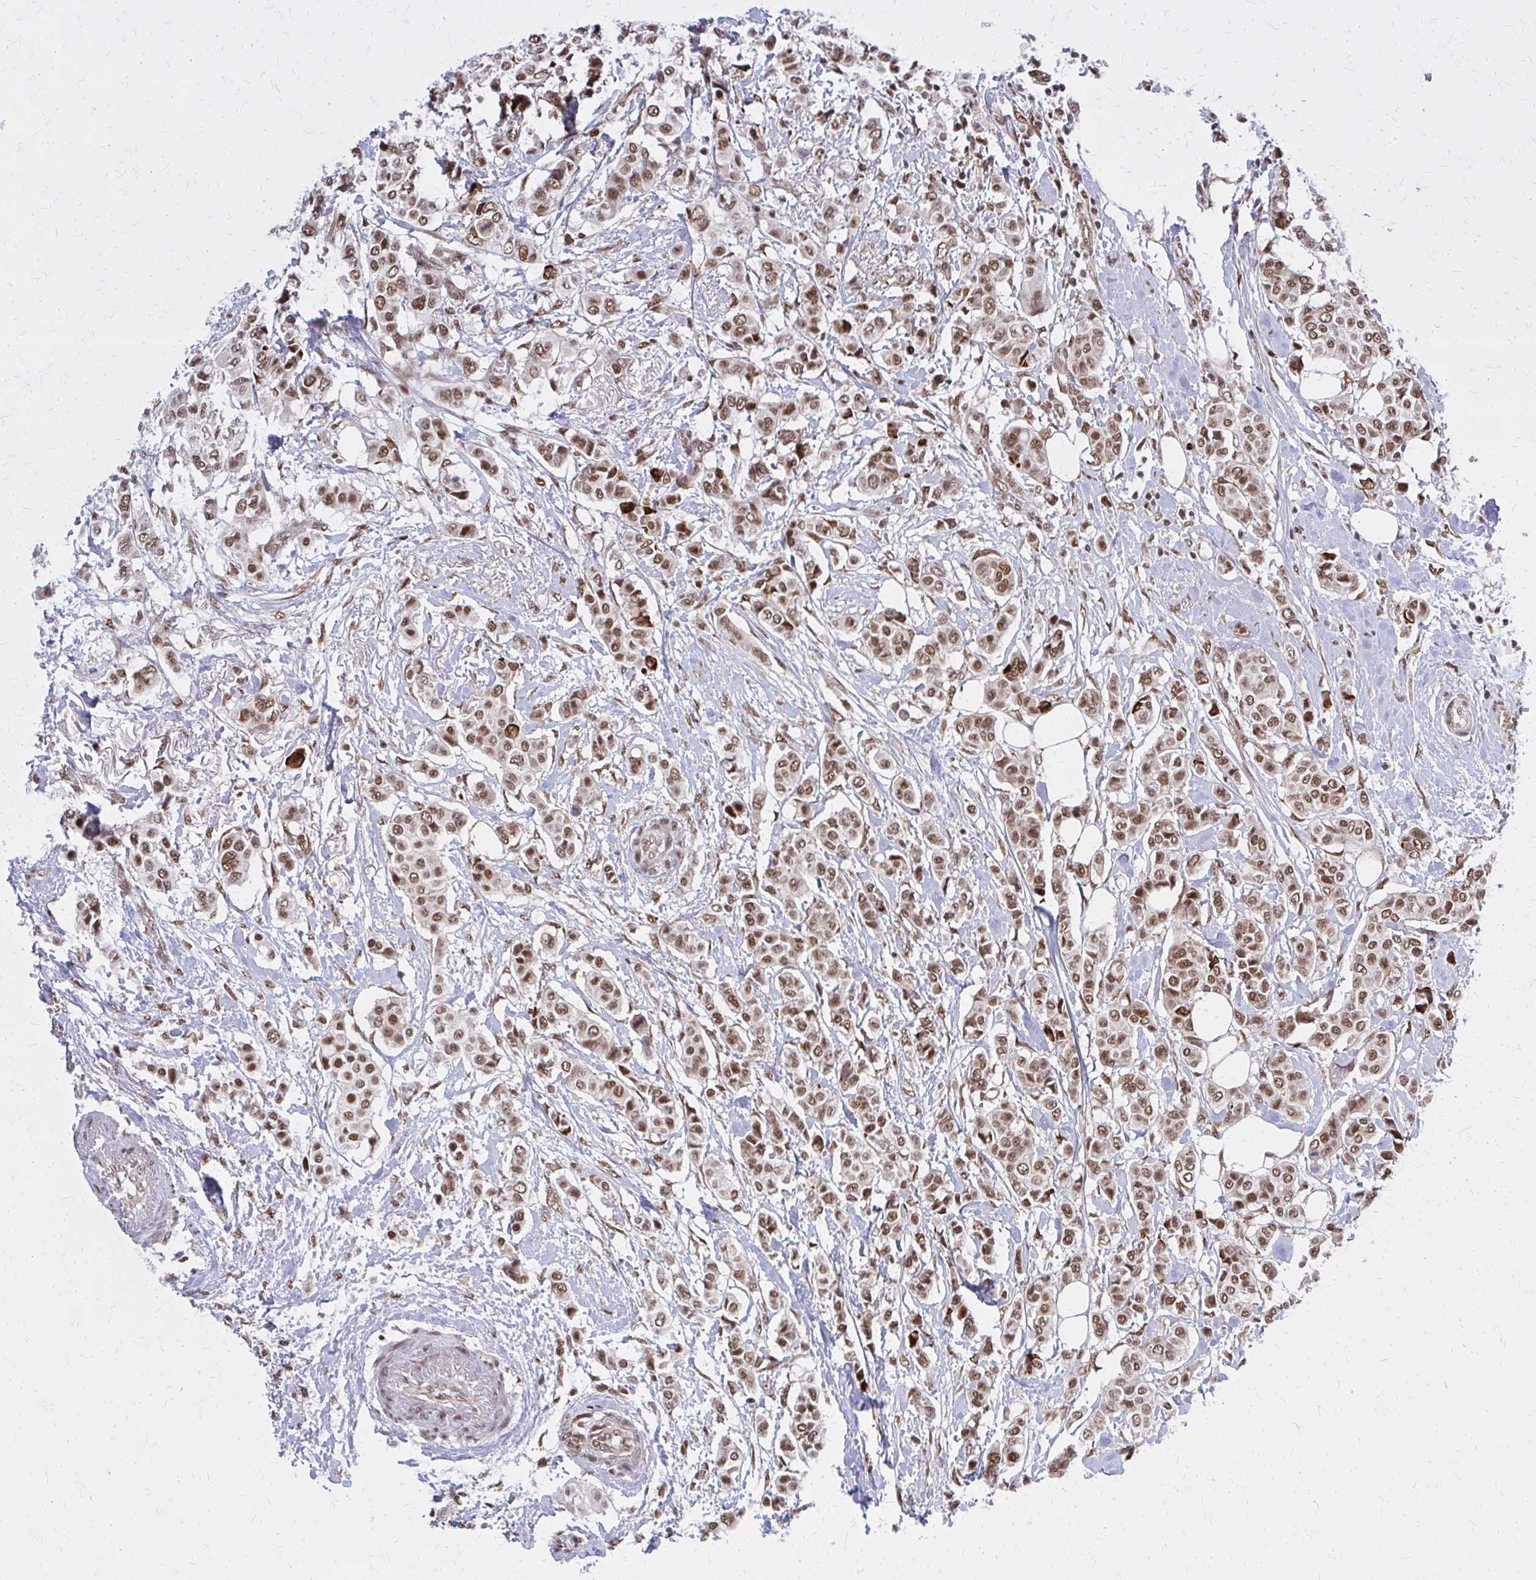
{"staining": {"intensity": "moderate", "quantity": ">75%", "location": "nuclear"}, "tissue": "breast cancer", "cell_type": "Tumor cells", "image_type": "cancer", "snomed": [{"axis": "morphology", "description": "Lobular carcinoma"}, {"axis": "topography", "description": "Breast"}], "caption": "Breast cancer (lobular carcinoma) tissue shows moderate nuclear expression in approximately >75% of tumor cells, visualized by immunohistochemistry.", "gene": "HDAC3", "patient": {"sex": "female", "age": 51}}